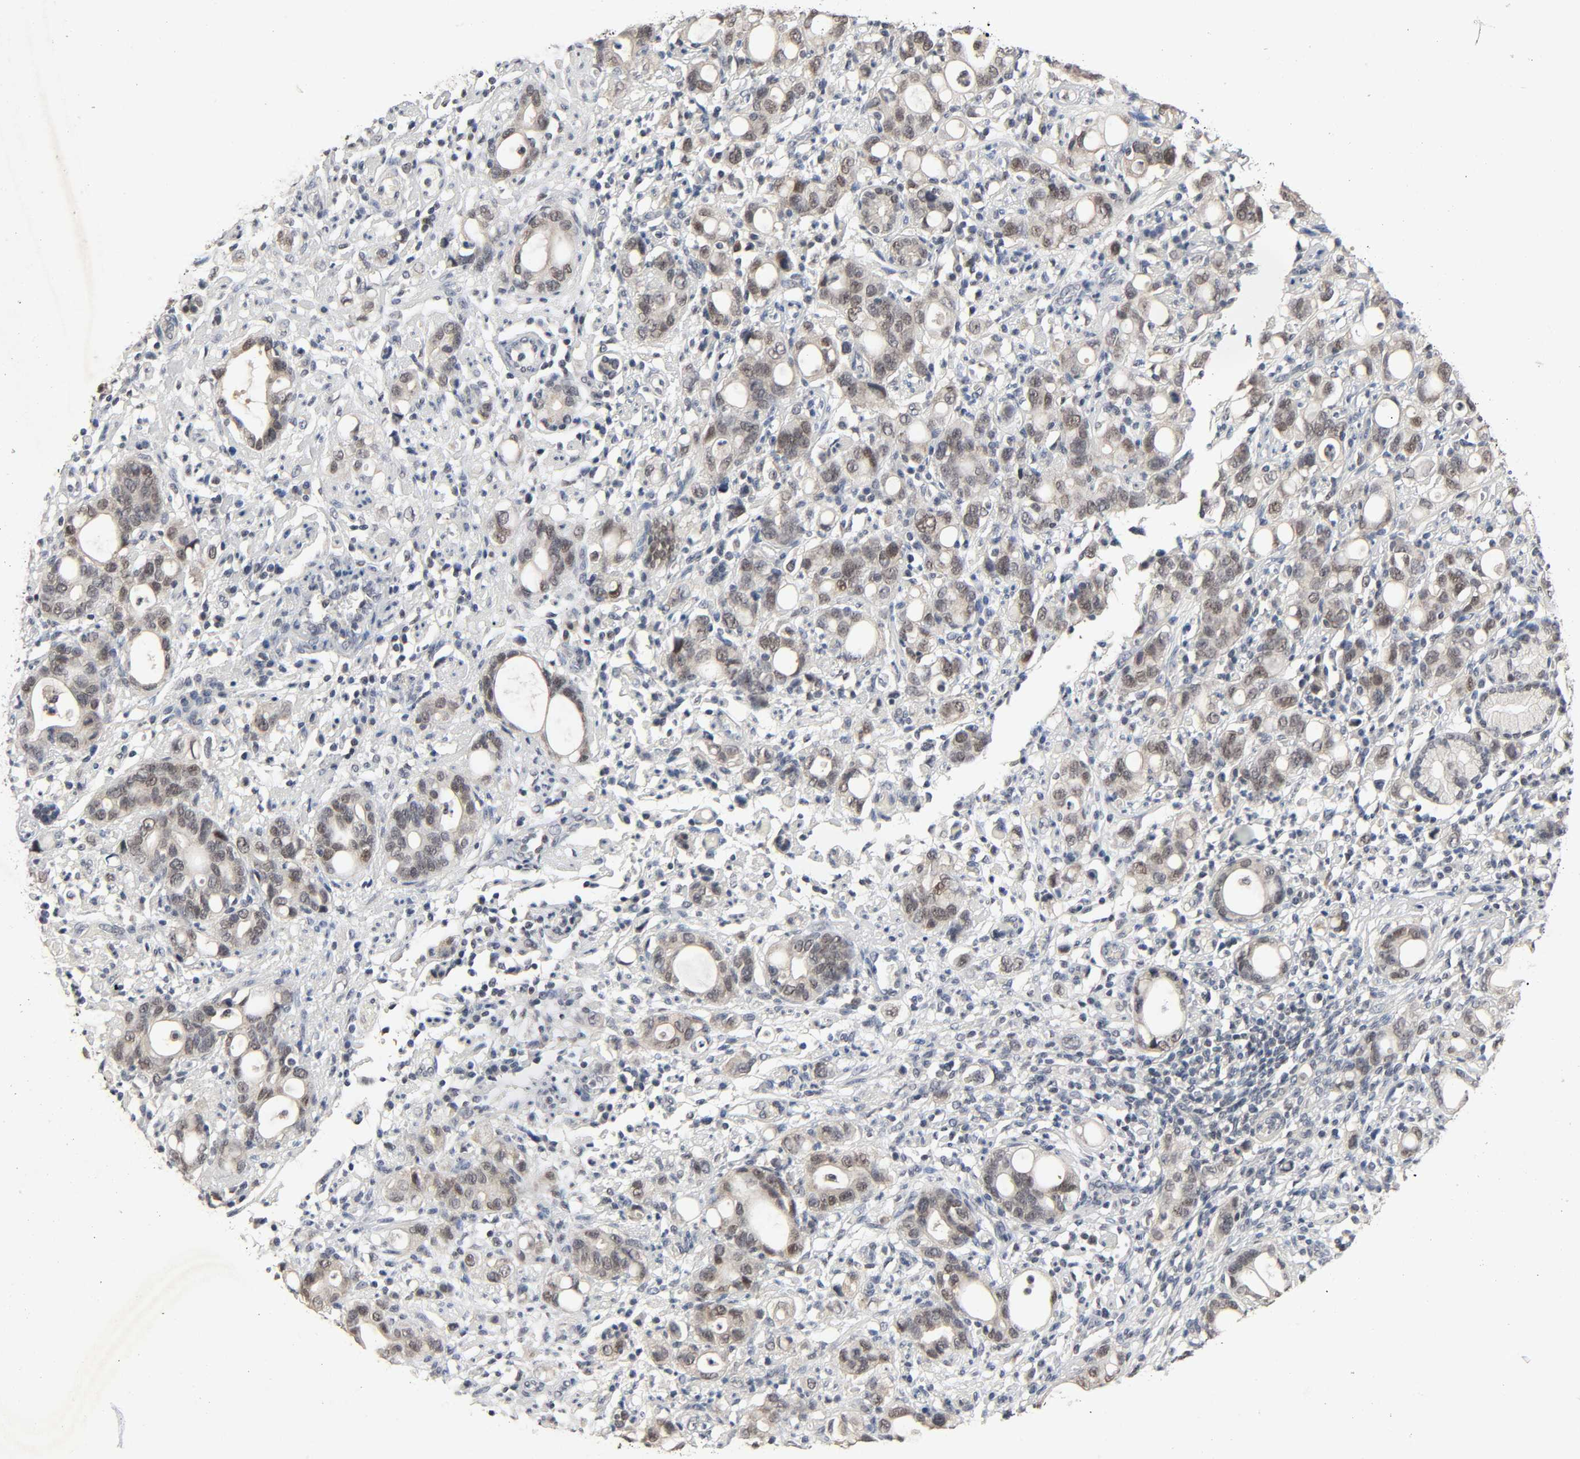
{"staining": {"intensity": "weak", "quantity": "<25%", "location": "cytoplasmic/membranous,nuclear"}, "tissue": "stomach cancer", "cell_type": "Tumor cells", "image_type": "cancer", "snomed": [{"axis": "morphology", "description": "Adenocarcinoma, NOS"}, {"axis": "topography", "description": "Stomach"}], "caption": "The image exhibits no staining of tumor cells in stomach cancer (adenocarcinoma).", "gene": "MAPKAPK5", "patient": {"sex": "female", "age": 75}}